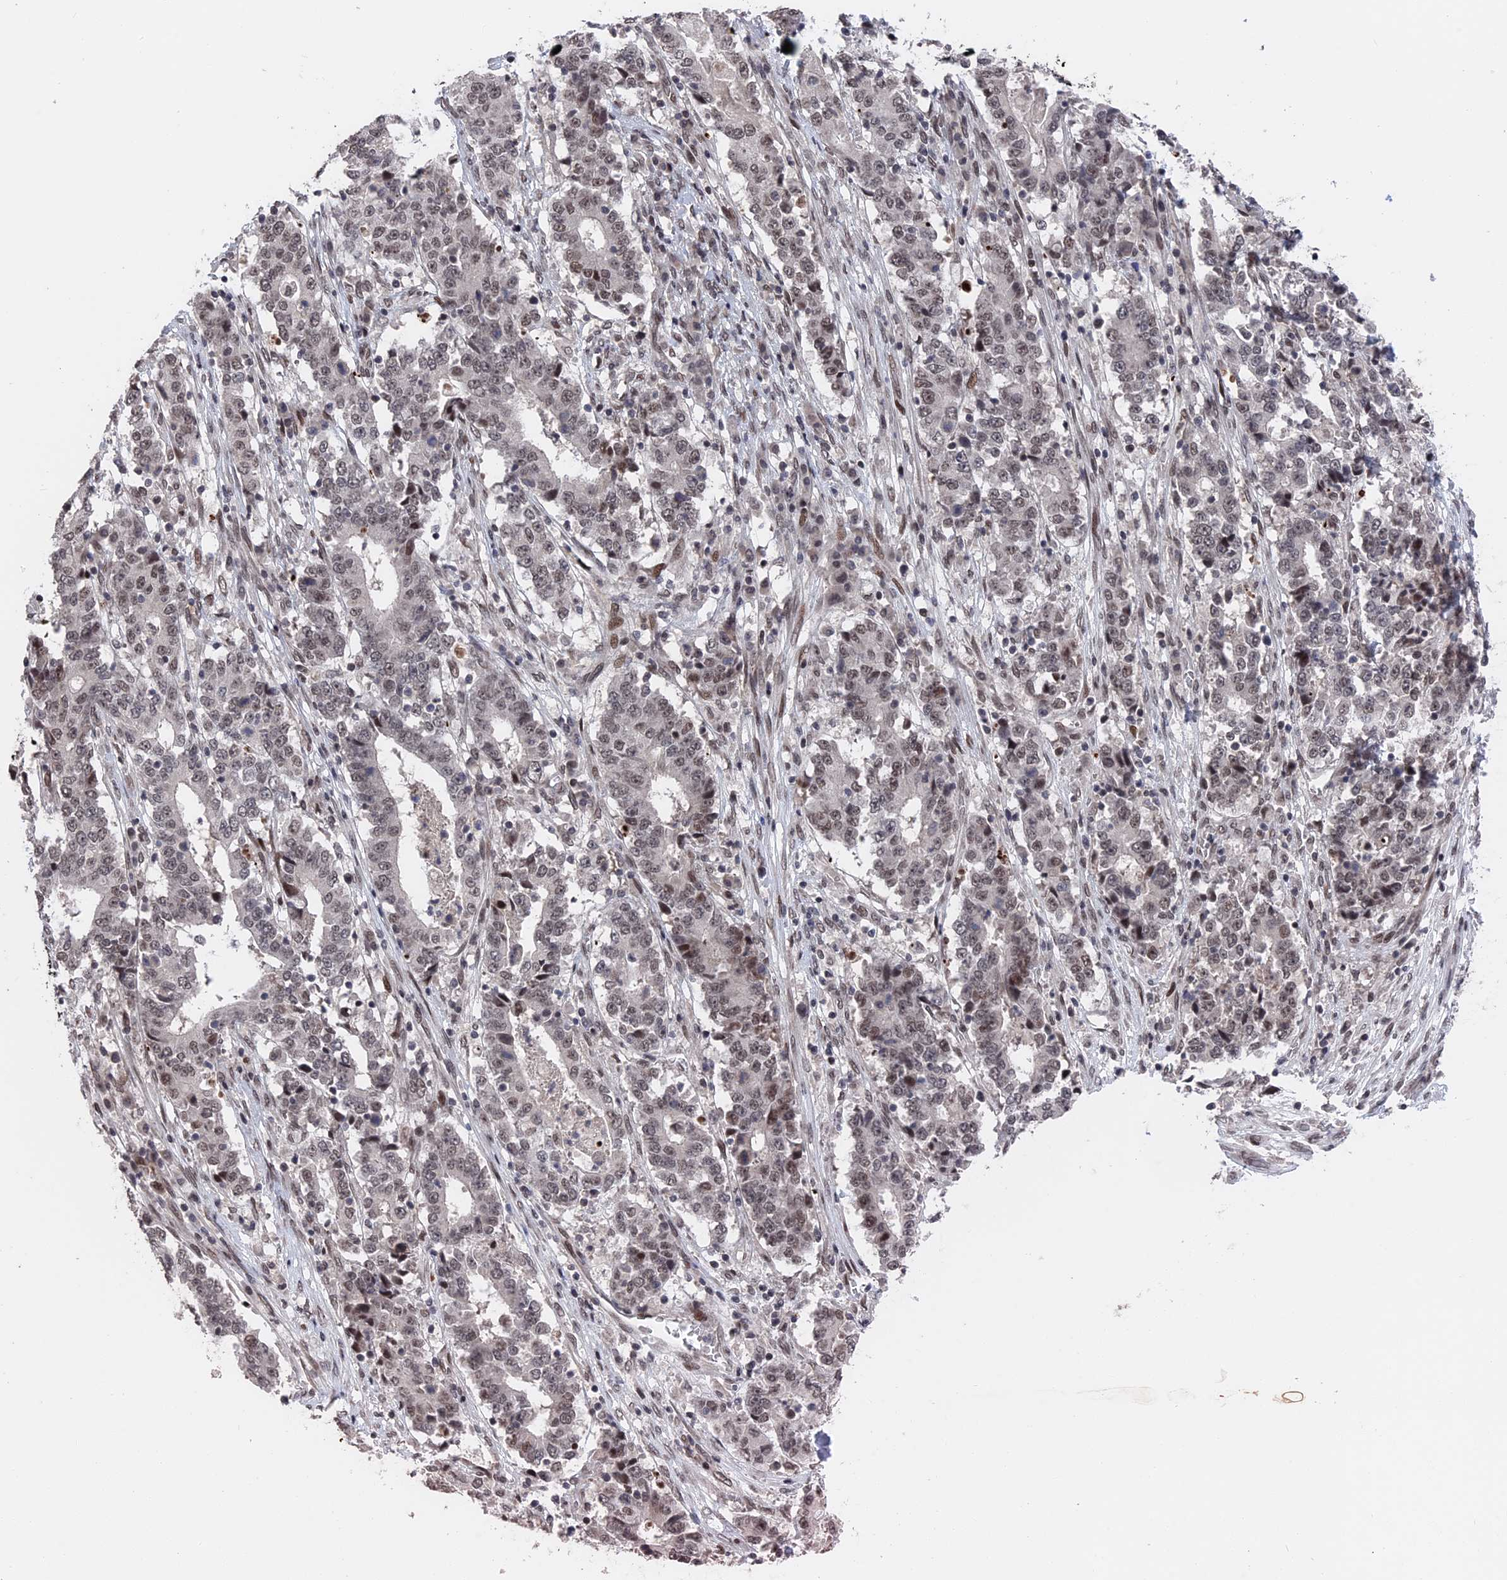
{"staining": {"intensity": "moderate", "quantity": "<25%", "location": "nuclear"}, "tissue": "stomach cancer", "cell_type": "Tumor cells", "image_type": "cancer", "snomed": [{"axis": "morphology", "description": "Adenocarcinoma, NOS"}, {"axis": "topography", "description": "Stomach"}], "caption": "Approximately <25% of tumor cells in adenocarcinoma (stomach) exhibit moderate nuclear protein positivity as visualized by brown immunohistochemical staining.", "gene": "NR2C2AP", "patient": {"sex": "male", "age": 59}}